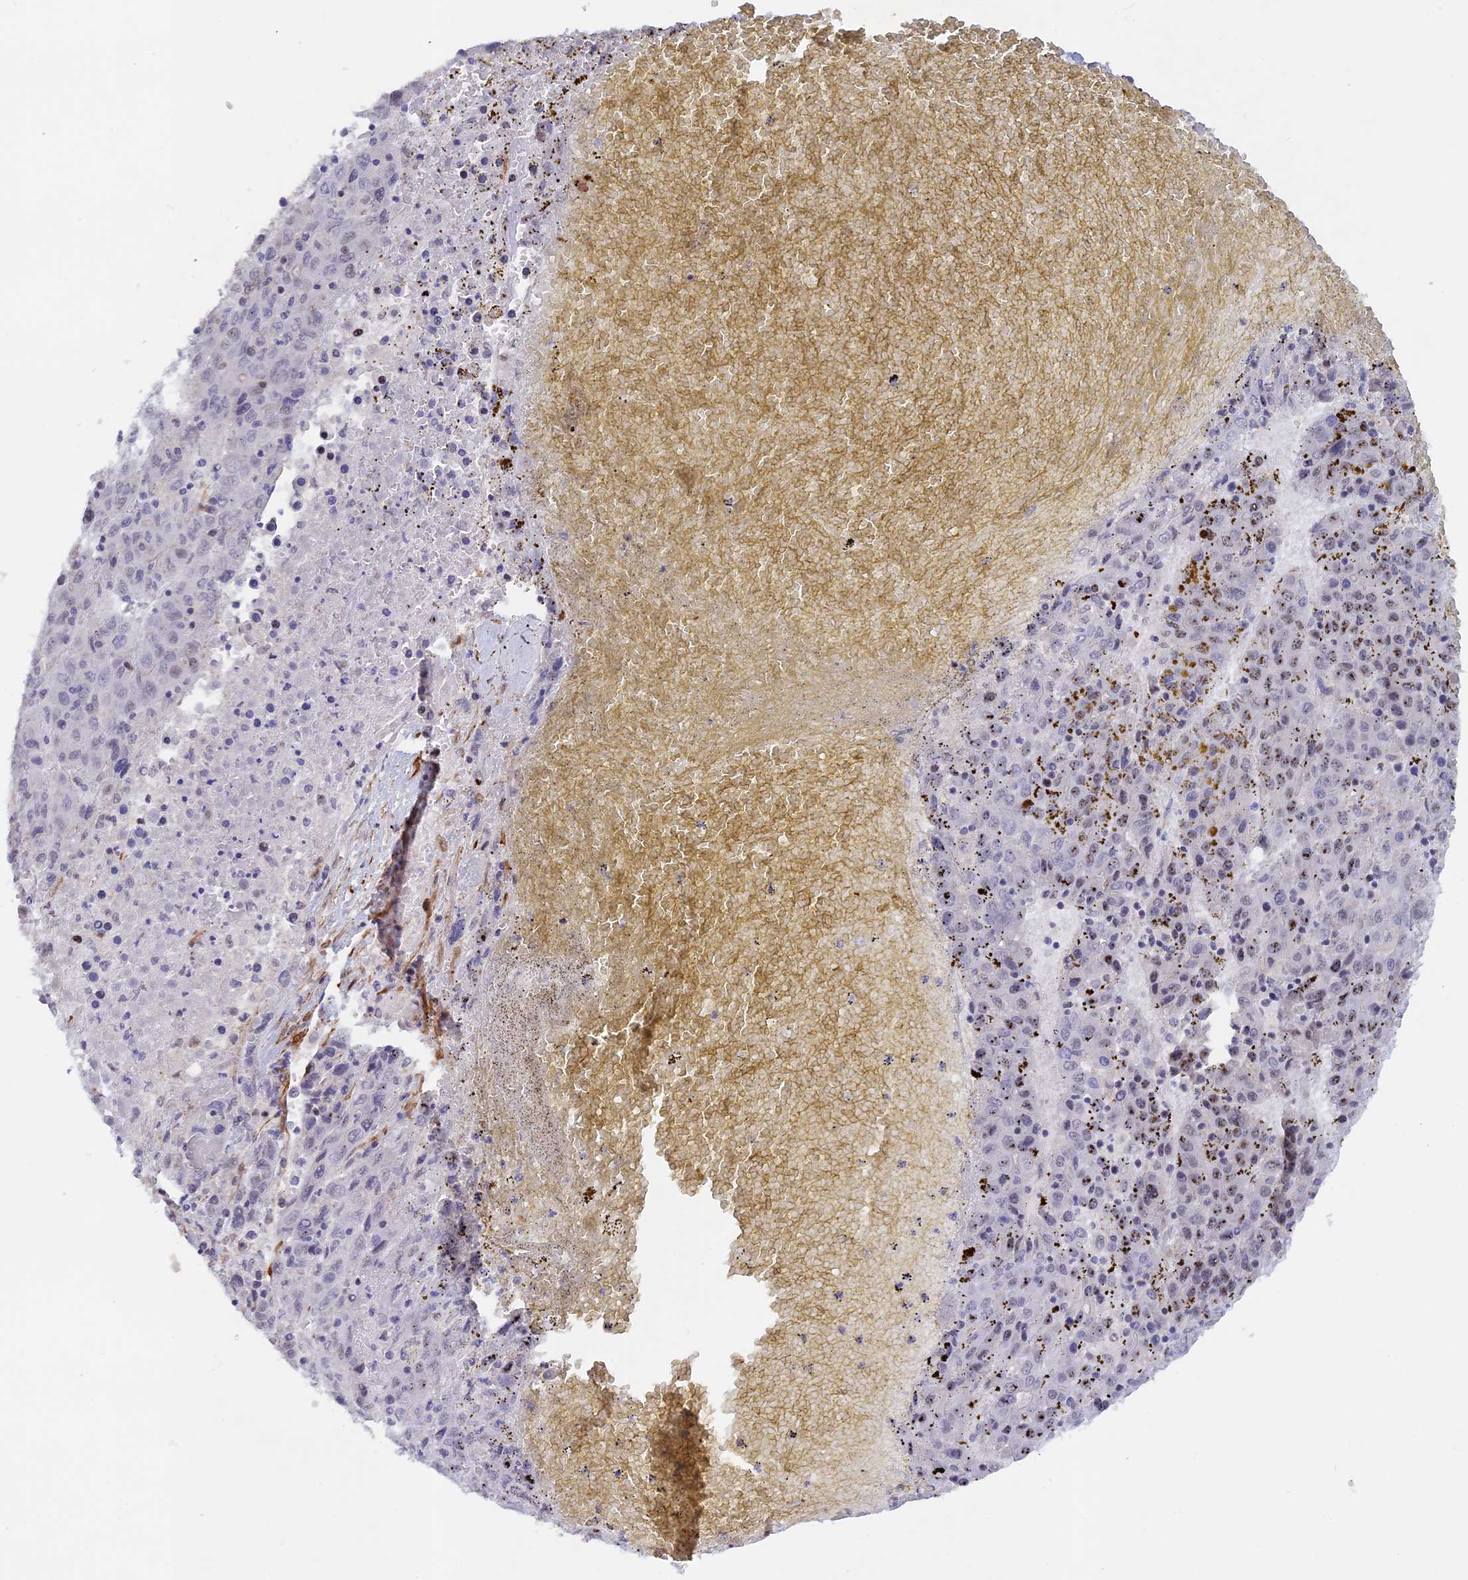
{"staining": {"intensity": "negative", "quantity": "none", "location": "none"}, "tissue": "liver cancer", "cell_type": "Tumor cells", "image_type": "cancer", "snomed": [{"axis": "morphology", "description": "Carcinoma, Hepatocellular, NOS"}, {"axis": "topography", "description": "Liver"}], "caption": "Immunohistochemistry histopathology image of human hepatocellular carcinoma (liver) stained for a protein (brown), which exhibits no staining in tumor cells. (Immunohistochemistry (ihc), brightfield microscopy, high magnification).", "gene": "CCDC154", "patient": {"sex": "female", "age": 53}}